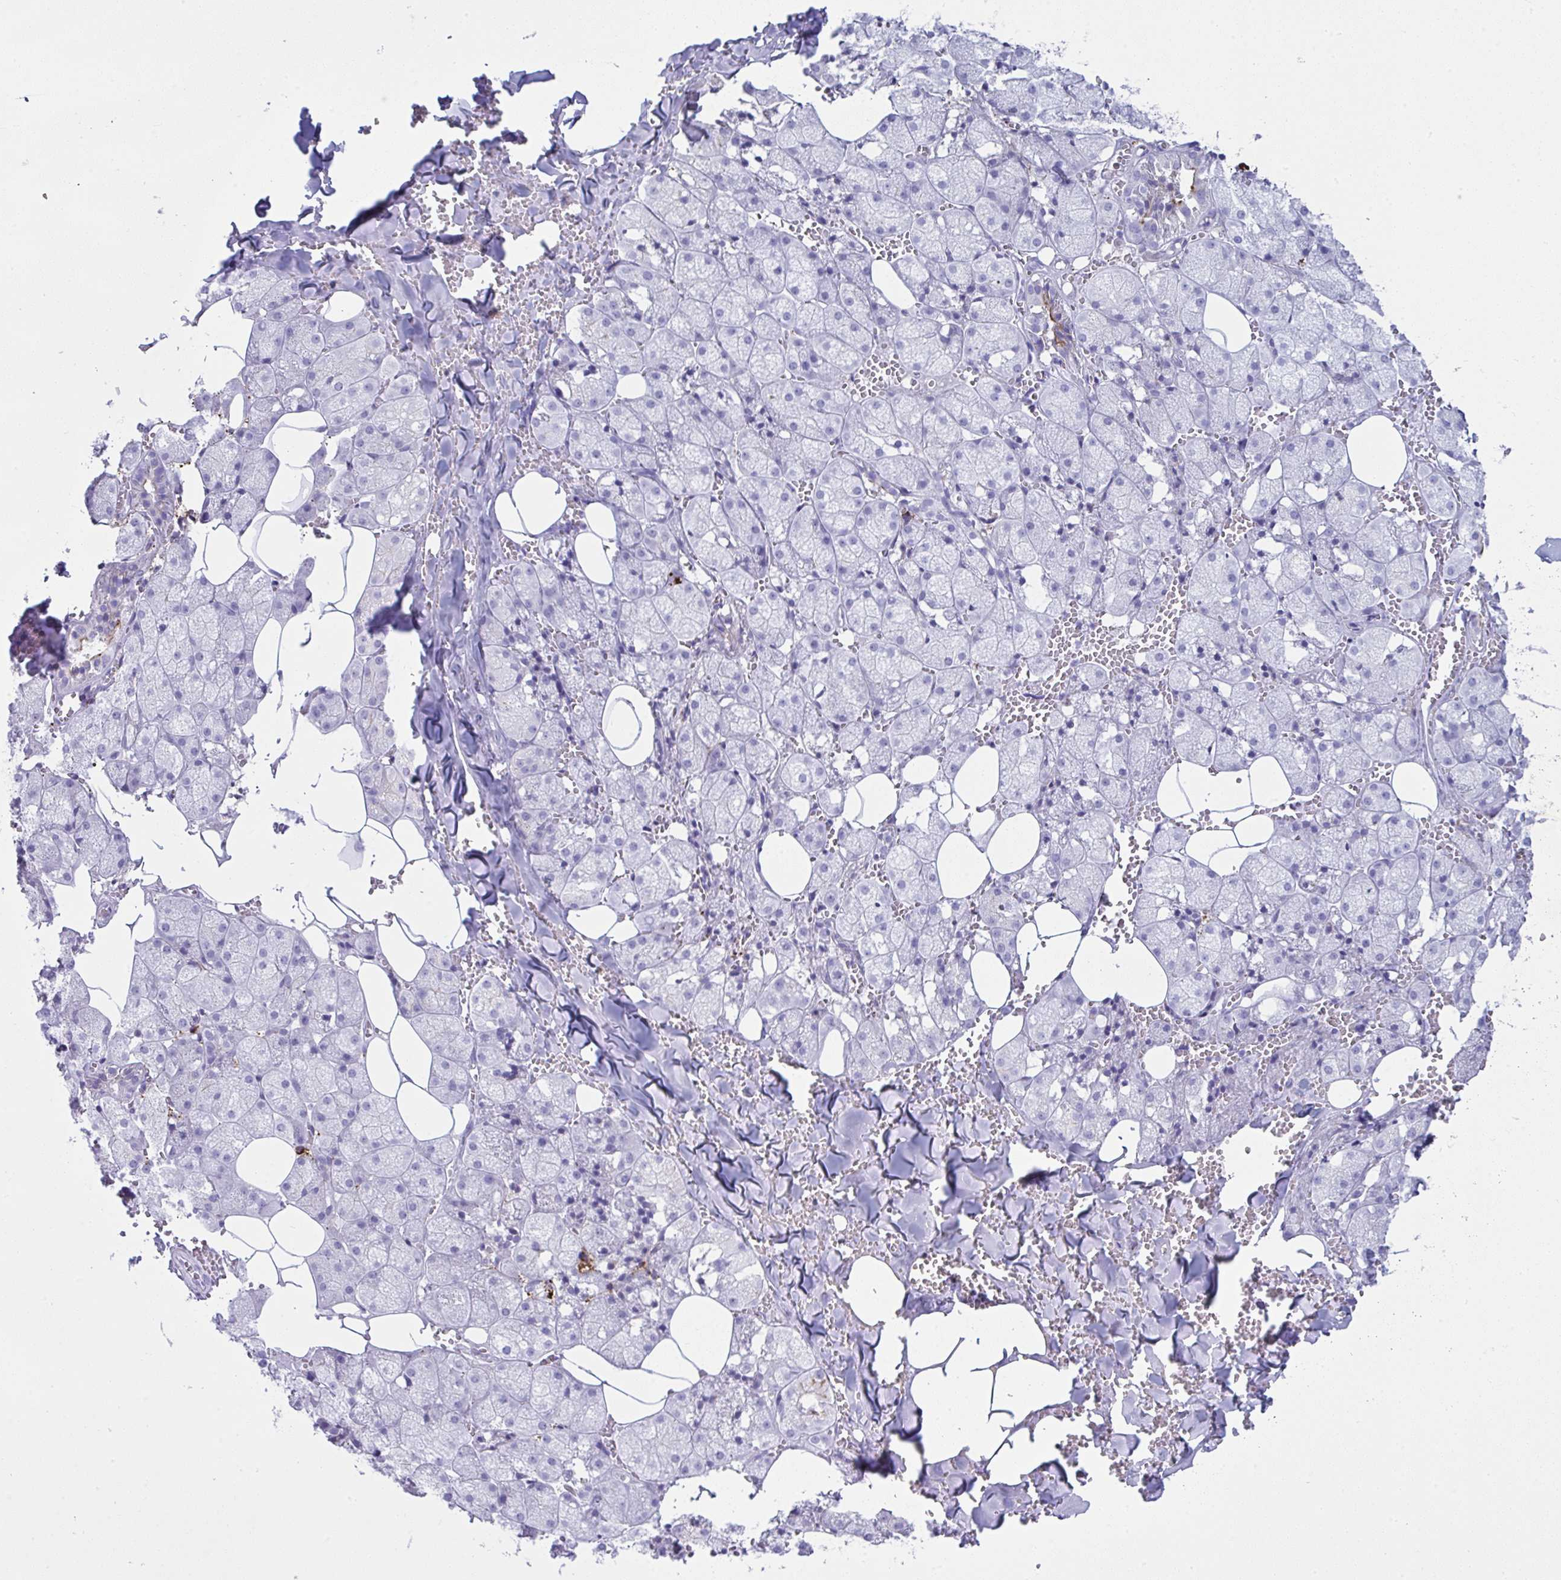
{"staining": {"intensity": "moderate", "quantity": "<25%", "location": "cytoplasmic/membranous"}, "tissue": "salivary gland", "cell_type": "Glandular cells", "image_type": "normal", "snomed": [{"axis": "morphology", "description": "Normal tissue, NOS"}, {"axis": "topography", "description": "Salivary gland"}, {"axis": "topography", "description": "Peripheral nerve tissue"}], "caption": "Protein expression analysis of benign salivary gland displays moderate cytoplasmic/membranous staining in approximately <25% of glandular cells.", "gene": "JCHAIN", "patient": {"sex": "male", "age": 38}}